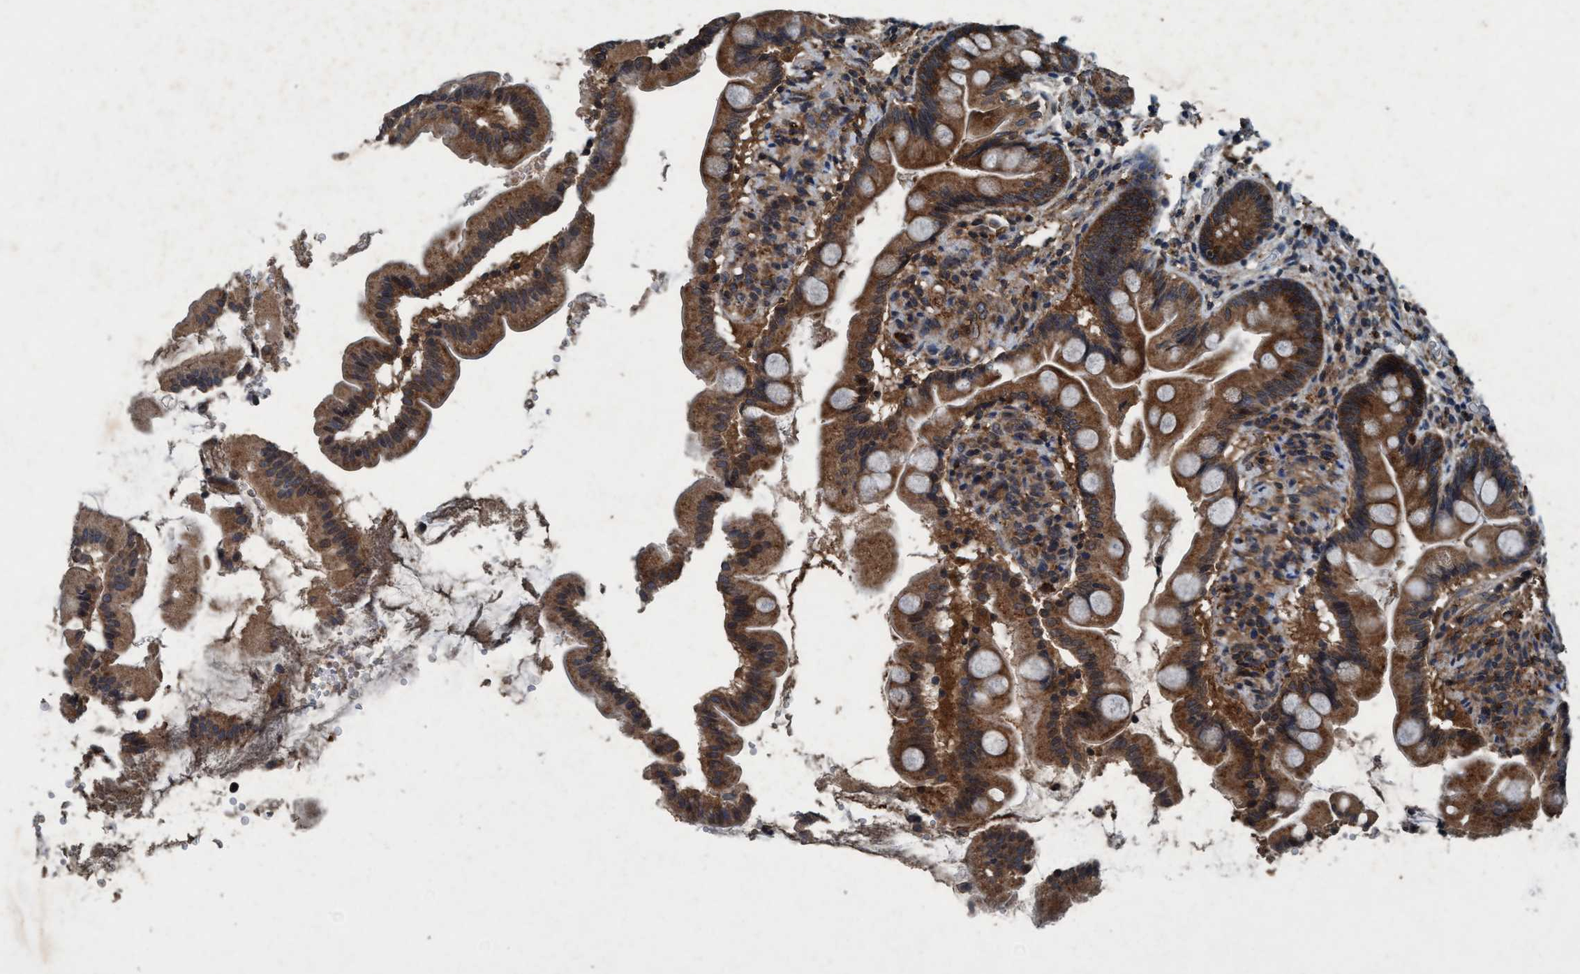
{"staining": {"intensity": "strong", "quantity": ">75%", "location": "cytoplasmic/membranous"}, "tissue": "small intestine", "cell_type": "Glandular cells", "image_type": "normal", "snomed": [{"axis": "morphology", "description": "Normal tissue, NOS"}, {"axis": "topography", "description": "Small intestine"}], "caption": "Human small intestine stained with a brown dye displays strong cytoplasmic/membranous positive positivity in about >75% of glandular cells.", "gene": "AKT1S1", "patient": {"sex": "female", "age": 56}}